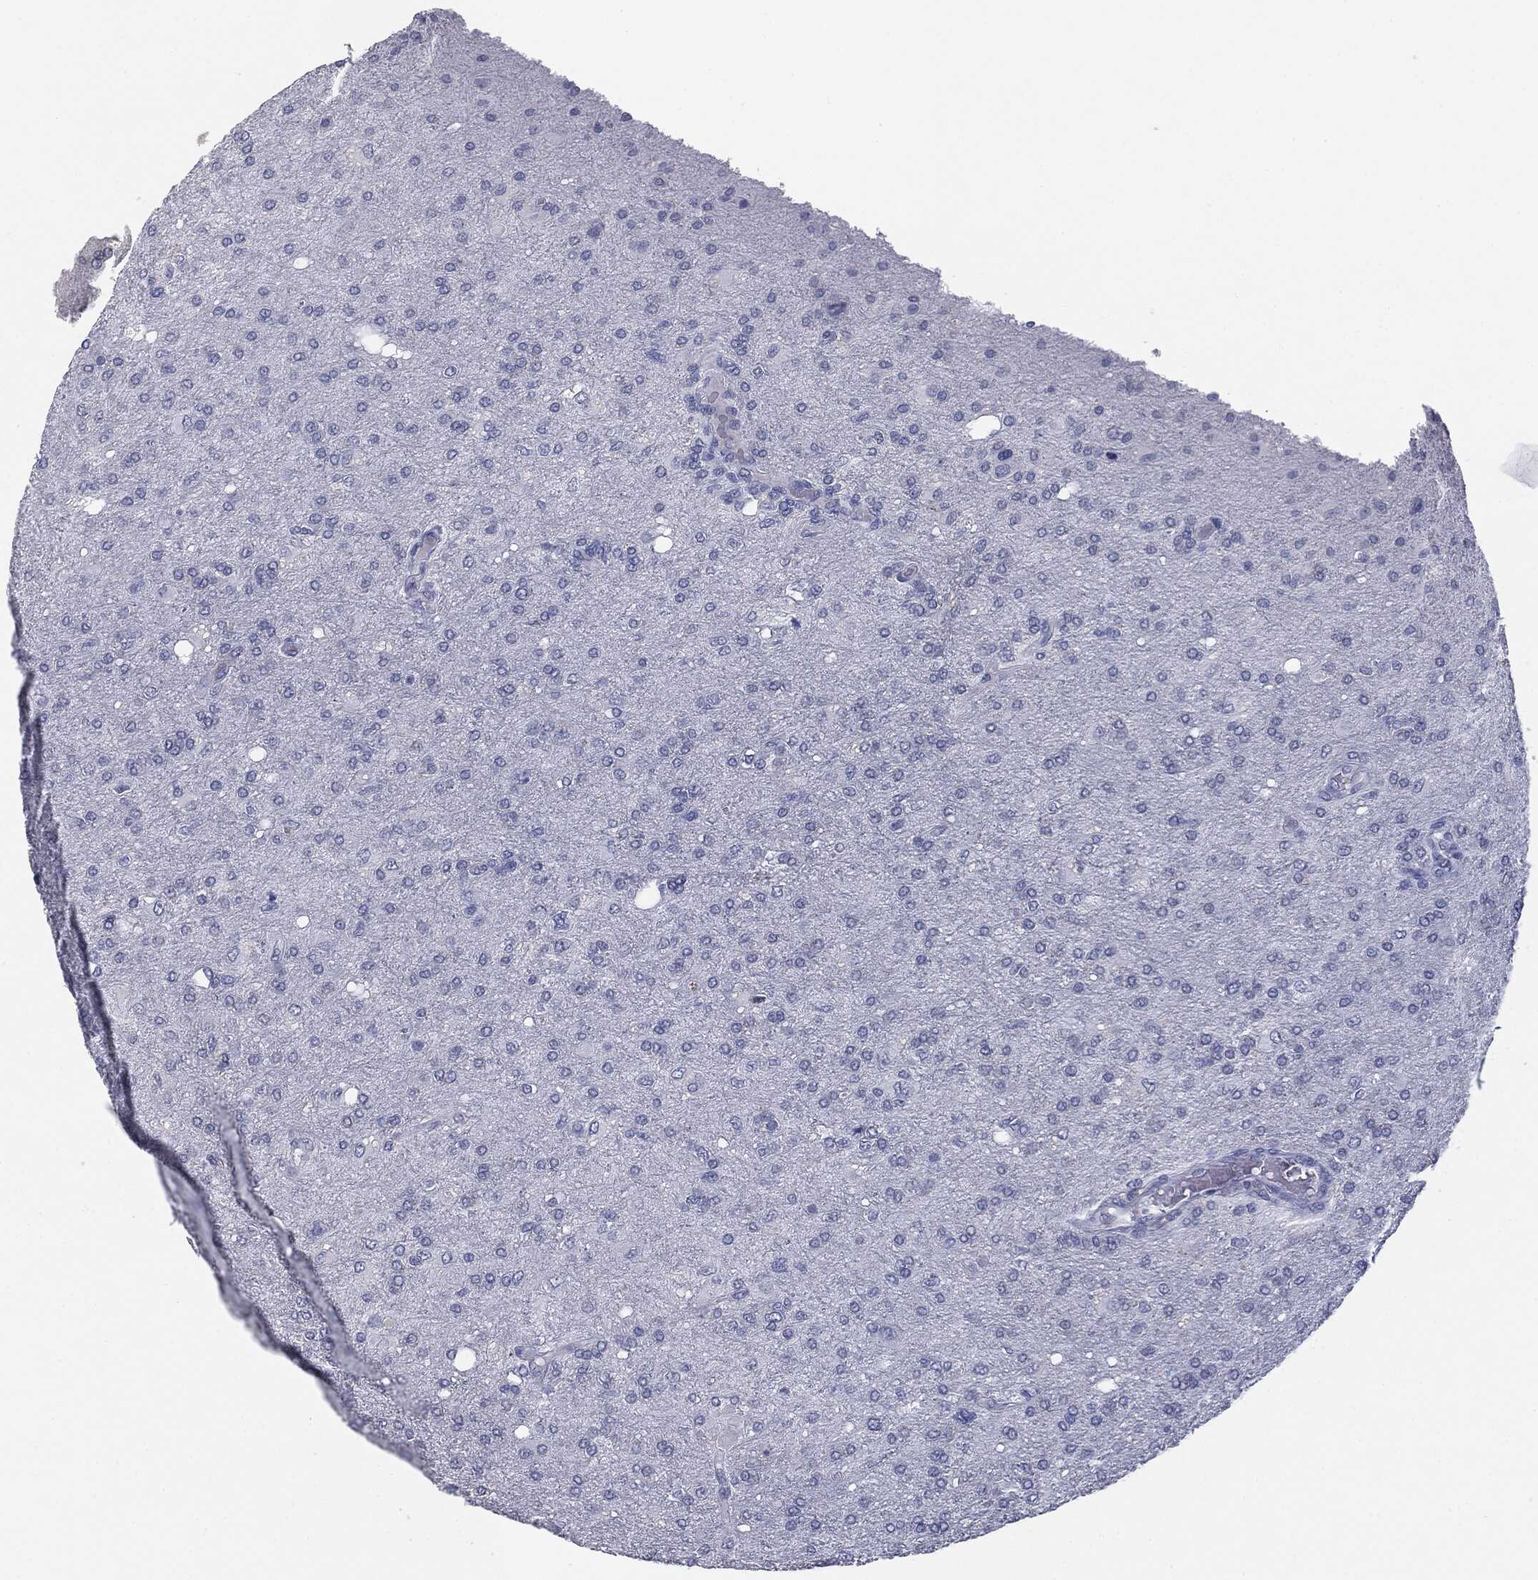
{"staining": {"intensity": "negative", "quantity": "none", "location": "none"}, "tissue": "glioma", "cell_type": "Tumor cells", "image_type": "cancer", "snomed": [{"axis": "morphology", "description": "Glioma, malignant, High grade"}, {"axis": "topography", "description": "Cerebral cortex"}], "caption": "A histopathology image of glioma stained for a protein shows no brown staining in tumor cells. Nuclei are stained in blue.", "gene": "MUC1", "patient": {"sex": "male", "age": 70}}